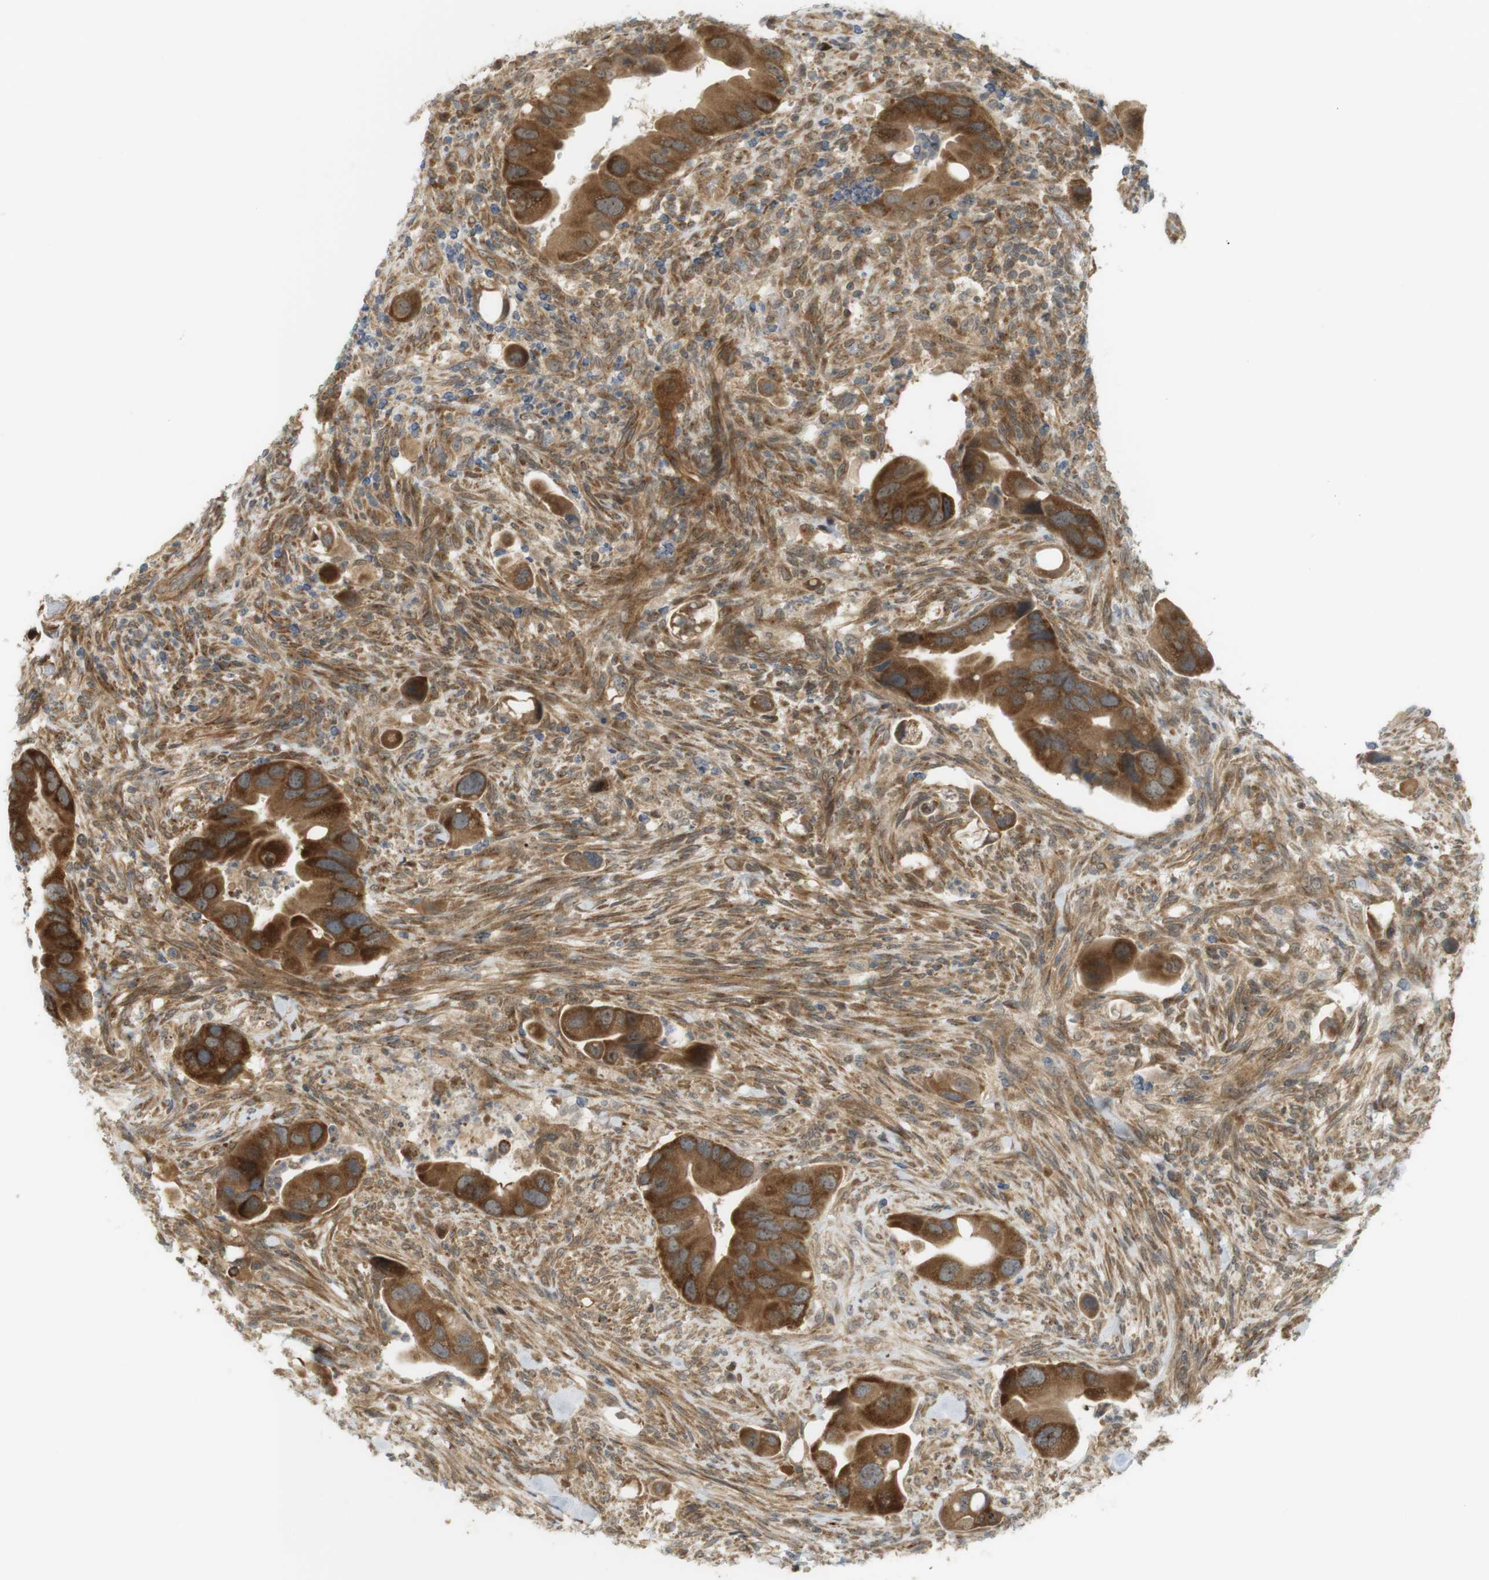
{"staining": {"intensity": "strong", "quantity": ">75%", "location": "cytoplasmic/membranous,nuclear"}, "tissue": "colorectal cancer", "cell_type": "Tumor cells", "image_type": "cancer", "snomed": [{"axis": "morphology", "description": "Adenocarcinoma, NOS"}, {"axis": "topography", "description": "Rectum"}], "caption": "Colorectal adenocarcinoma tissue exhibits strong cytoplasmic/membranous and nuclear positivity in about >75% of tumor cells", "gene": "PA2G4", "patient": {"sex": "female", "age": 57}}